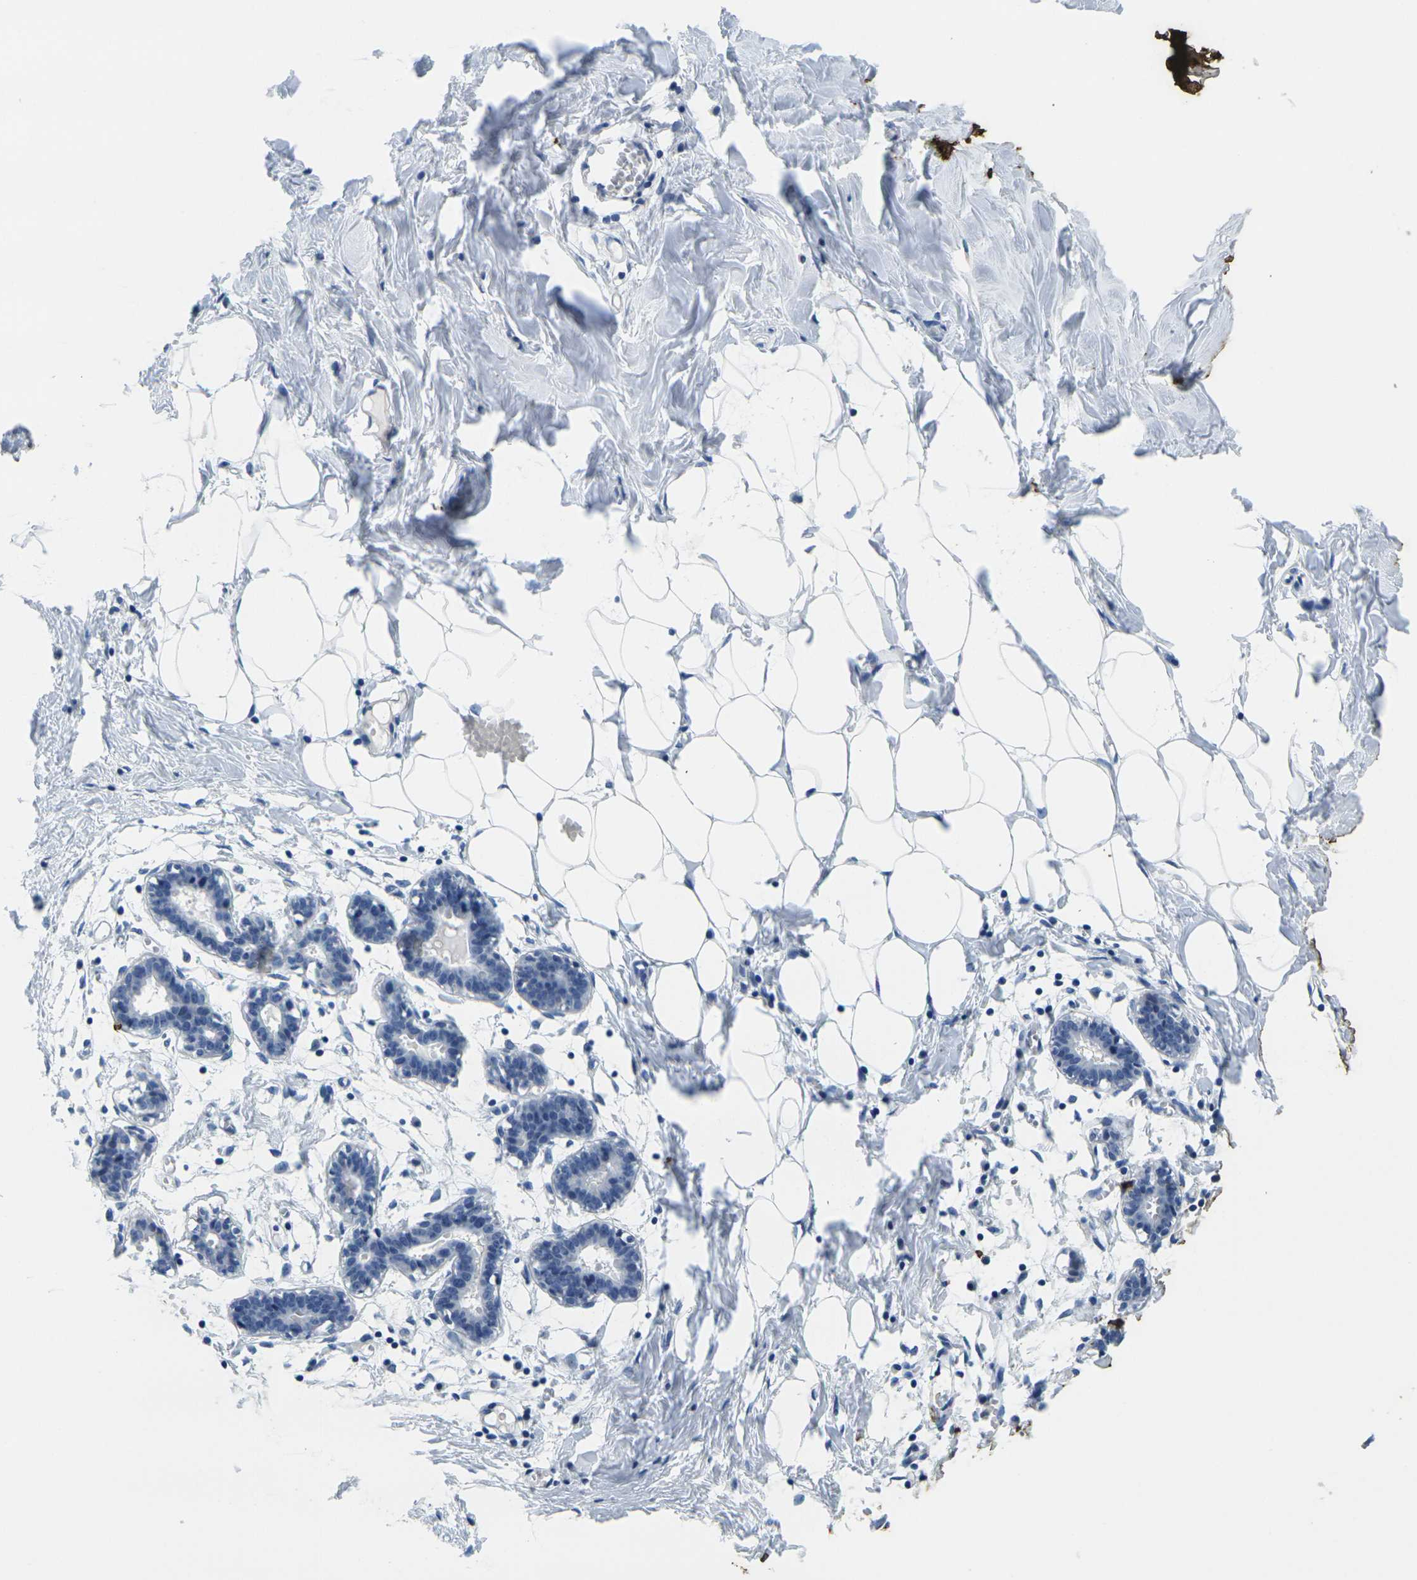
{"staining": {"intensity": "negative", "quantity": "none", "location": "none"}, "tissue": "breast", "cell_type": "Adipocytes", "image_type": "normal", "snomed": [{"axis": "morphology", "description": "Normal tissue, NOS"}, {"axis": "topography", "description": "Breast"}], "caption": "Immunohistochemistry micrograph of normal breast stained for a protein (brown), which exhibits no expression in adipocytes. (Stains: DAB immunohistochemistry with hematoxylin counter stain, Microscopy: brightfield microscopy at high magnification).", "gene": "GPR15", "patient": {"sex": "female", "age": 27}}